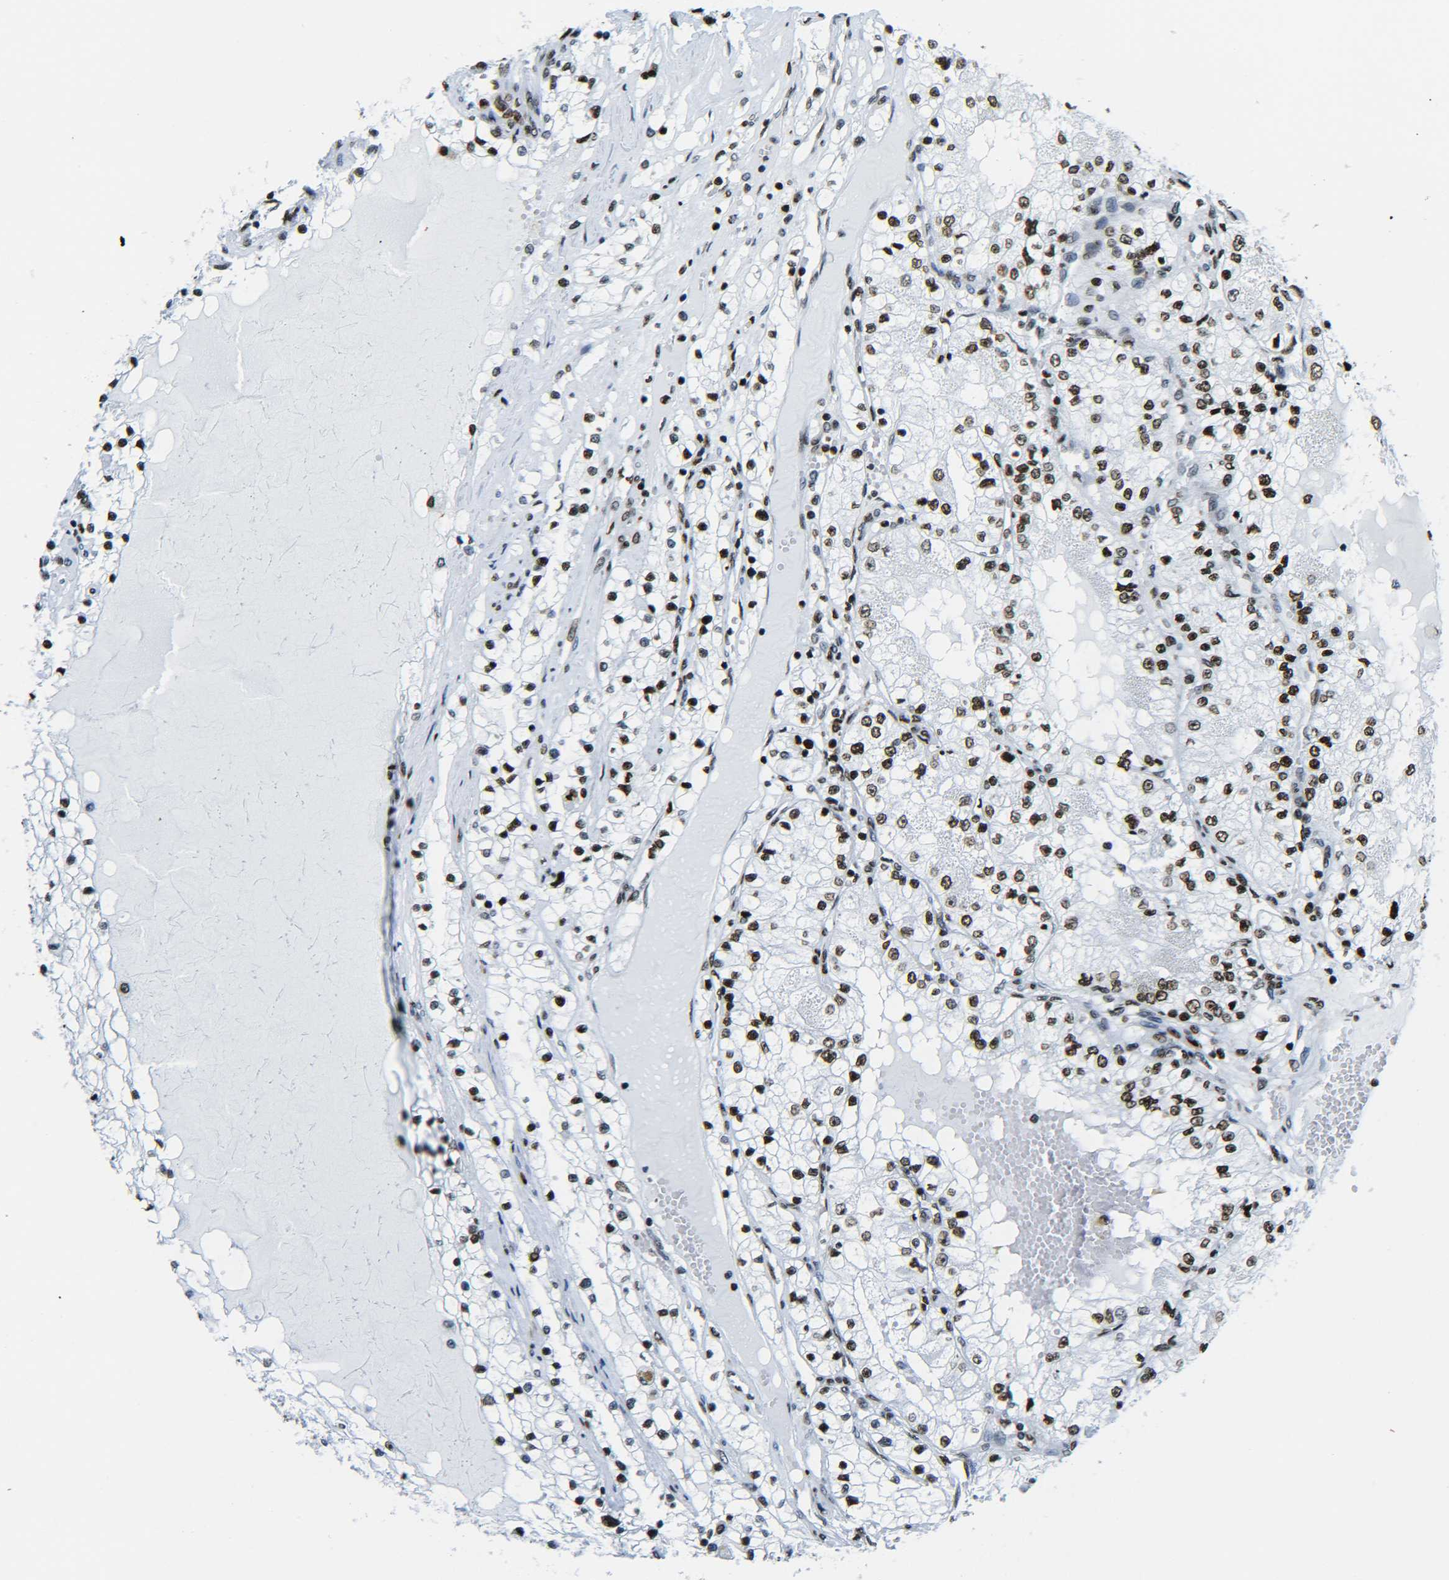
{"staining": {"intensity": "strong", "quantity": ">75%", "location": "nuclear"}, "tissue": "renal cancer", "cell_type": "Tumor cells", "image_type": "cancer", "snomed": [{"axis": "morphology", "description": "Adenocarcinoma, NOS"}, {"axis": "topography", "description": "Kidney"}], "caption": "Strong nuclear protein expression is seen in about >75% of tumor cells in renal cancer.", "gene": "H2AX", "patient": {"sex": "male", "age": 68}}